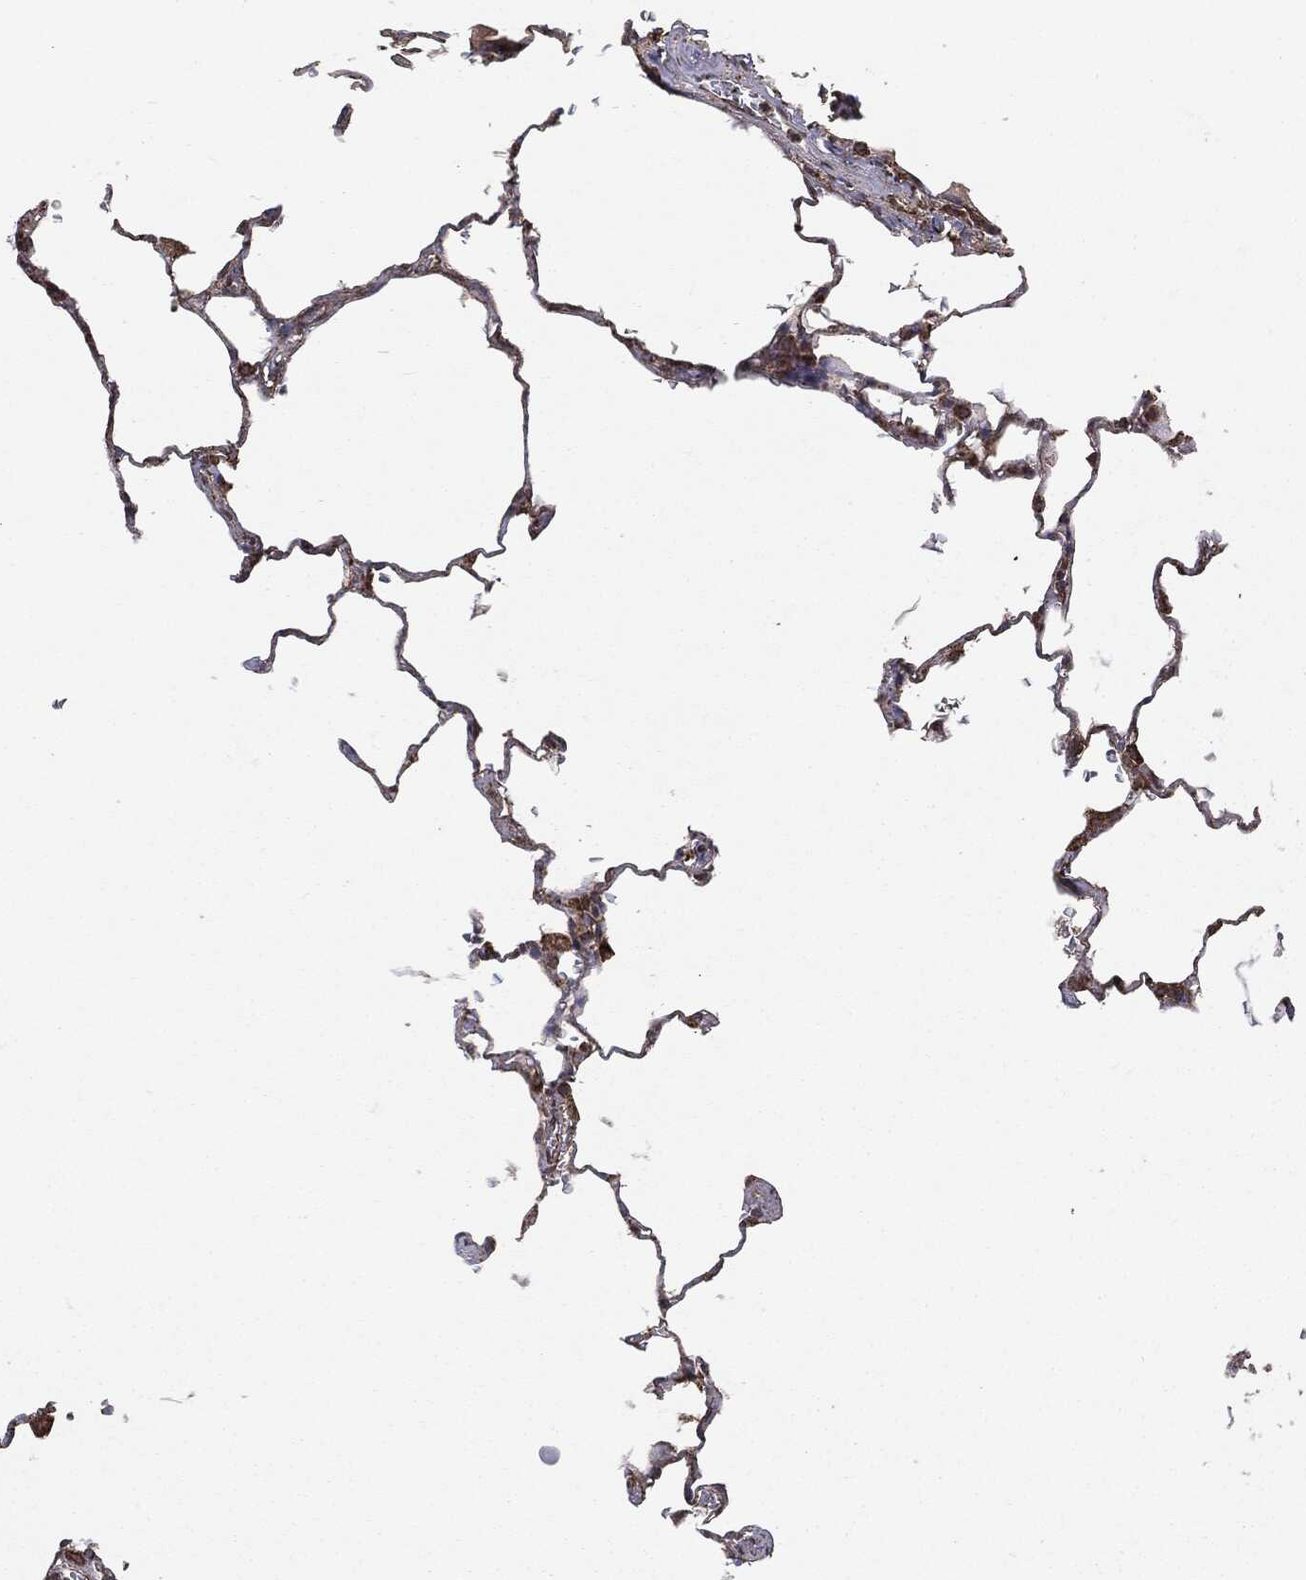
{"staining": {"intensity": "moderate", "quantity": "25%-75%", "location": "cytoplasmic/membranous"}, "tissue": "lung", "cell_type": "Alveolar cells", "image_type": "normal", "snomed": [{"axis": "morphology", "description": "Normal tissue, NOS"}, {"axis": "morphology", "description": "Adenocarcinoma, metastatic, NOS"}, {"axis": "topography", "description": "Lung"}], "caption": "Moderate cytoplasmic/membranous staining for a protein is identified in approximately 25%-75% of alveolar cells of benign lung using immunohistochemistry.", "gene": "MTOR", "patient": {"sex": "male", "age": 45}}